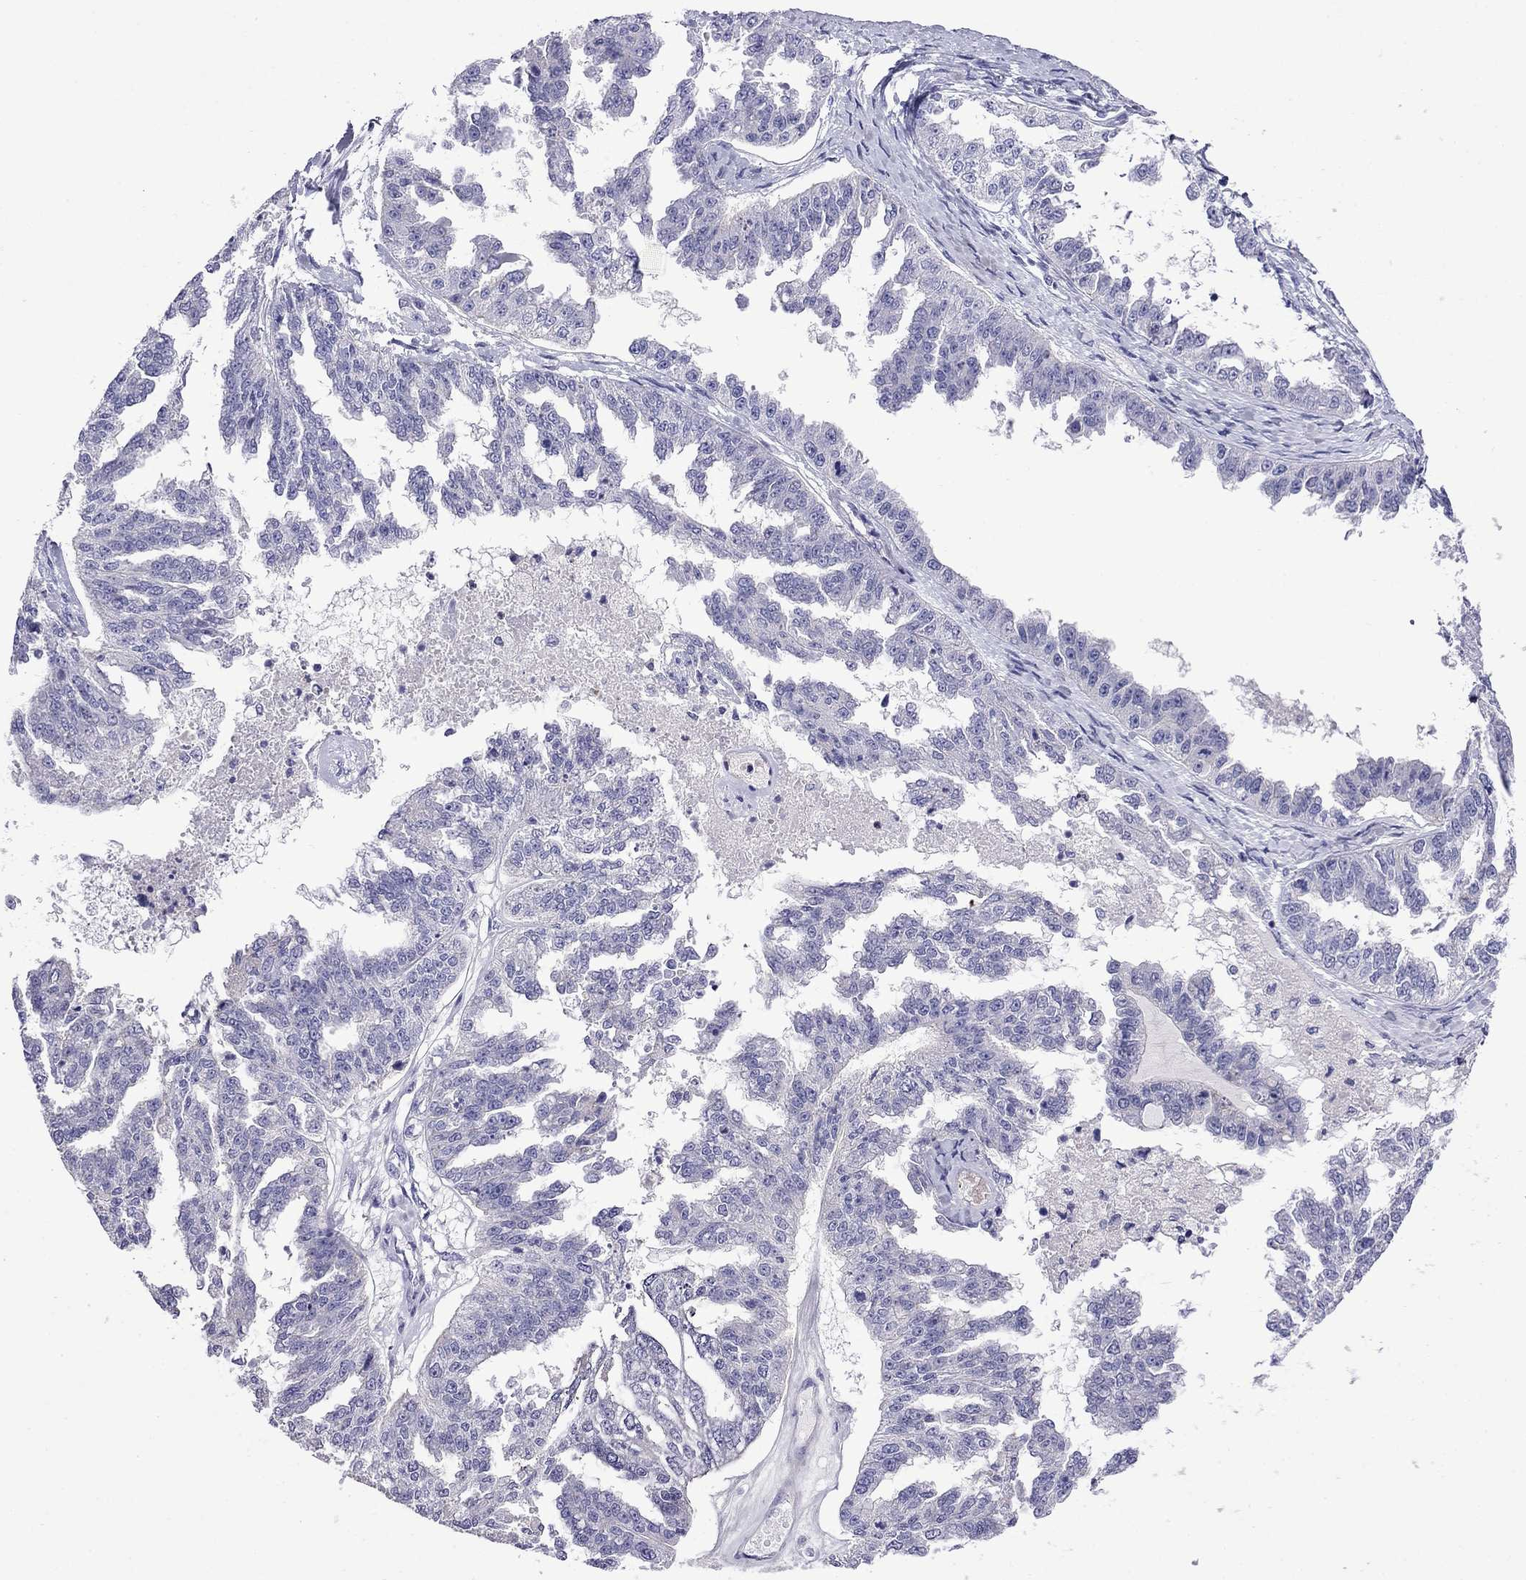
{"staining": {"intensity": "negative", "quantity": "none", "location": "none"}, "tissue": "ovarian cancer", "cell_type": "Tumor cells", "image_type": "cancer", "snomed": [{"axis": "morphology", "description": "Cystadenocarcinoma, serous, NOS"}, {"axis": "topography", "description": "Ovary"}], "caption": "Micrograph shows no significant protein expression in tumor cells of ovarian serous cystadenocarcinoma.", "gene": "STAR", "patient": {"sex": "female", "age": 58}}